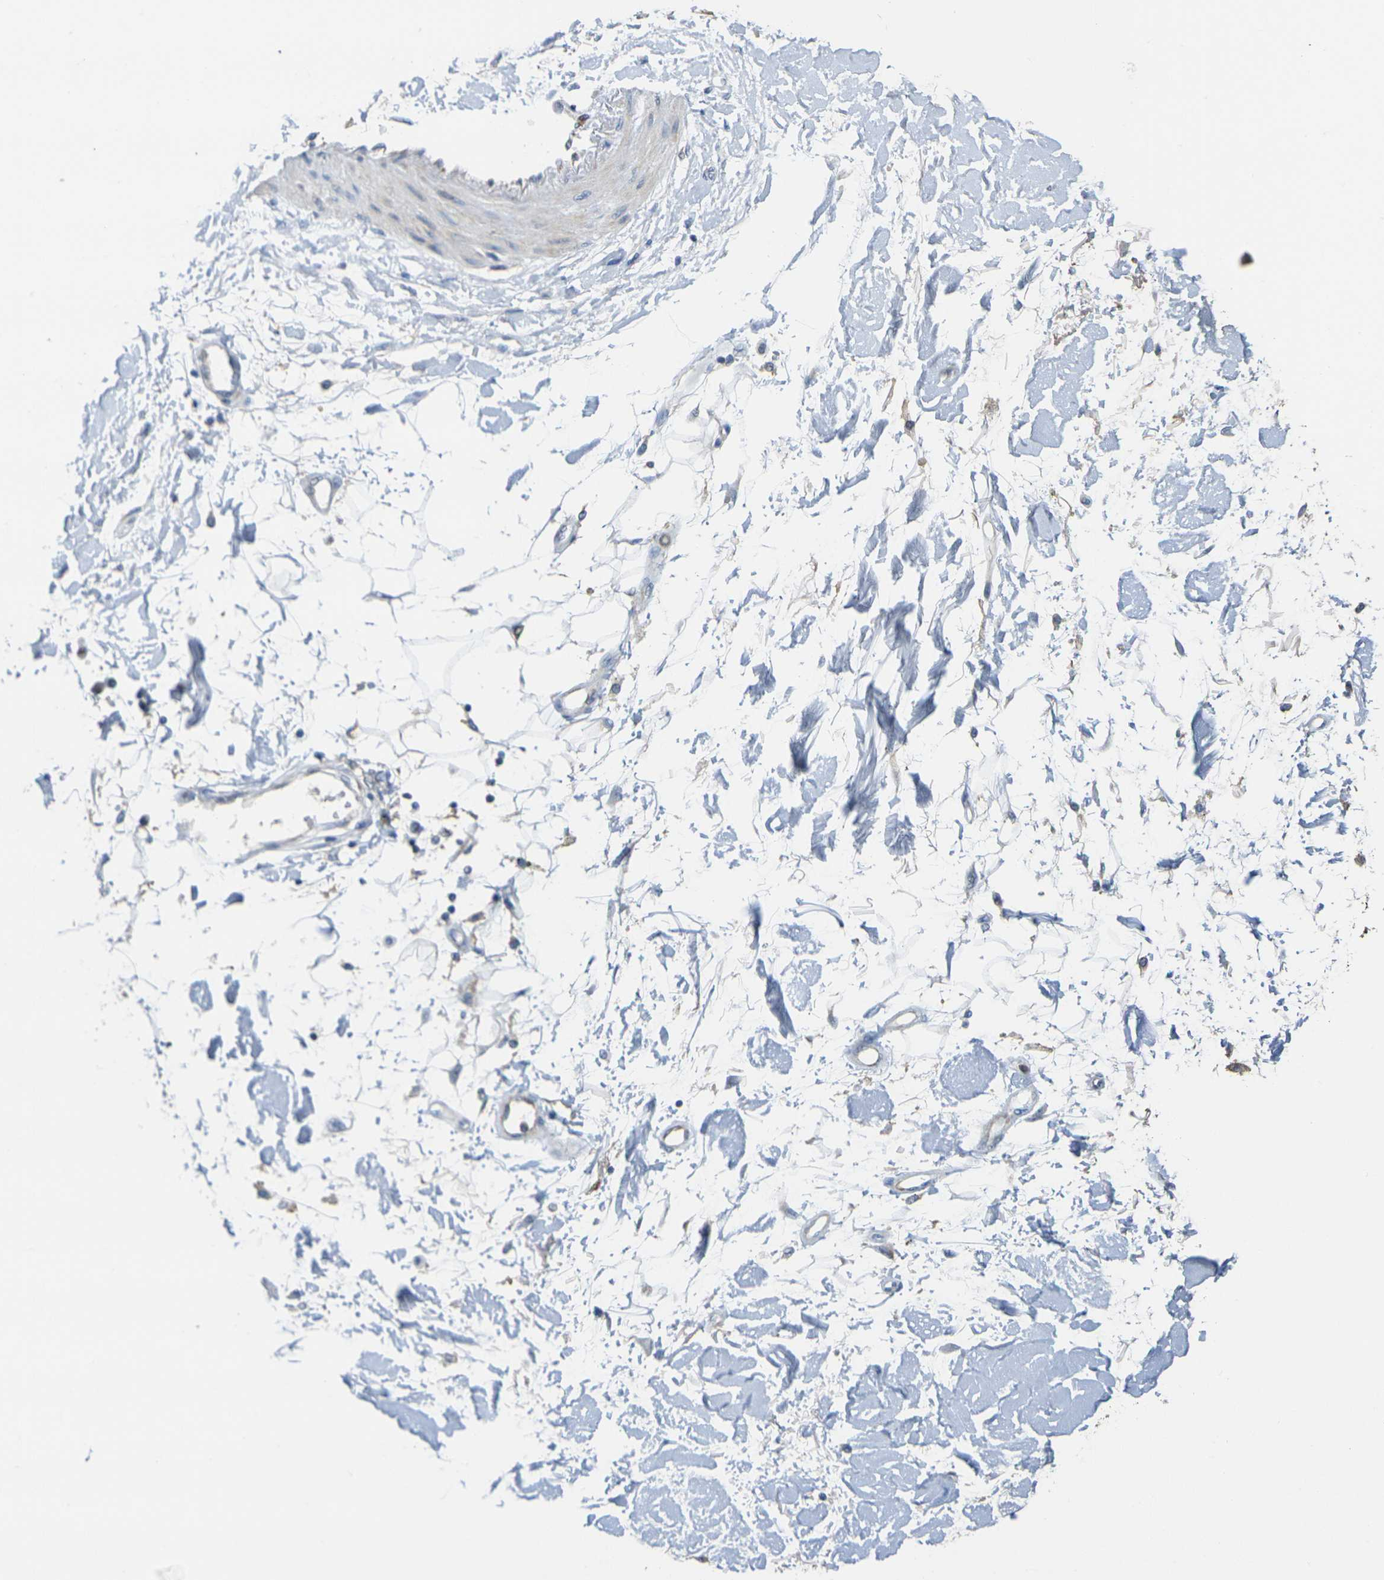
{"staining": {"intensity": "negative", "quantity": "none", "location": "none"}, "tissue": "adipose tissue", "cell_type": "Adipocytes", "image_type": "normal", "snomed": [{"axis": "morphology", "description": "Squamous cell carcinoma, NOS"}, {"axis": "topography", "description": "Skin"}], "caption": "This is an IHC photomicrograph of normal adipose tissue. There is no positivity in adipocytes.", "gene": "OTOF", "patient": {"sex": "male", "age": 83}}